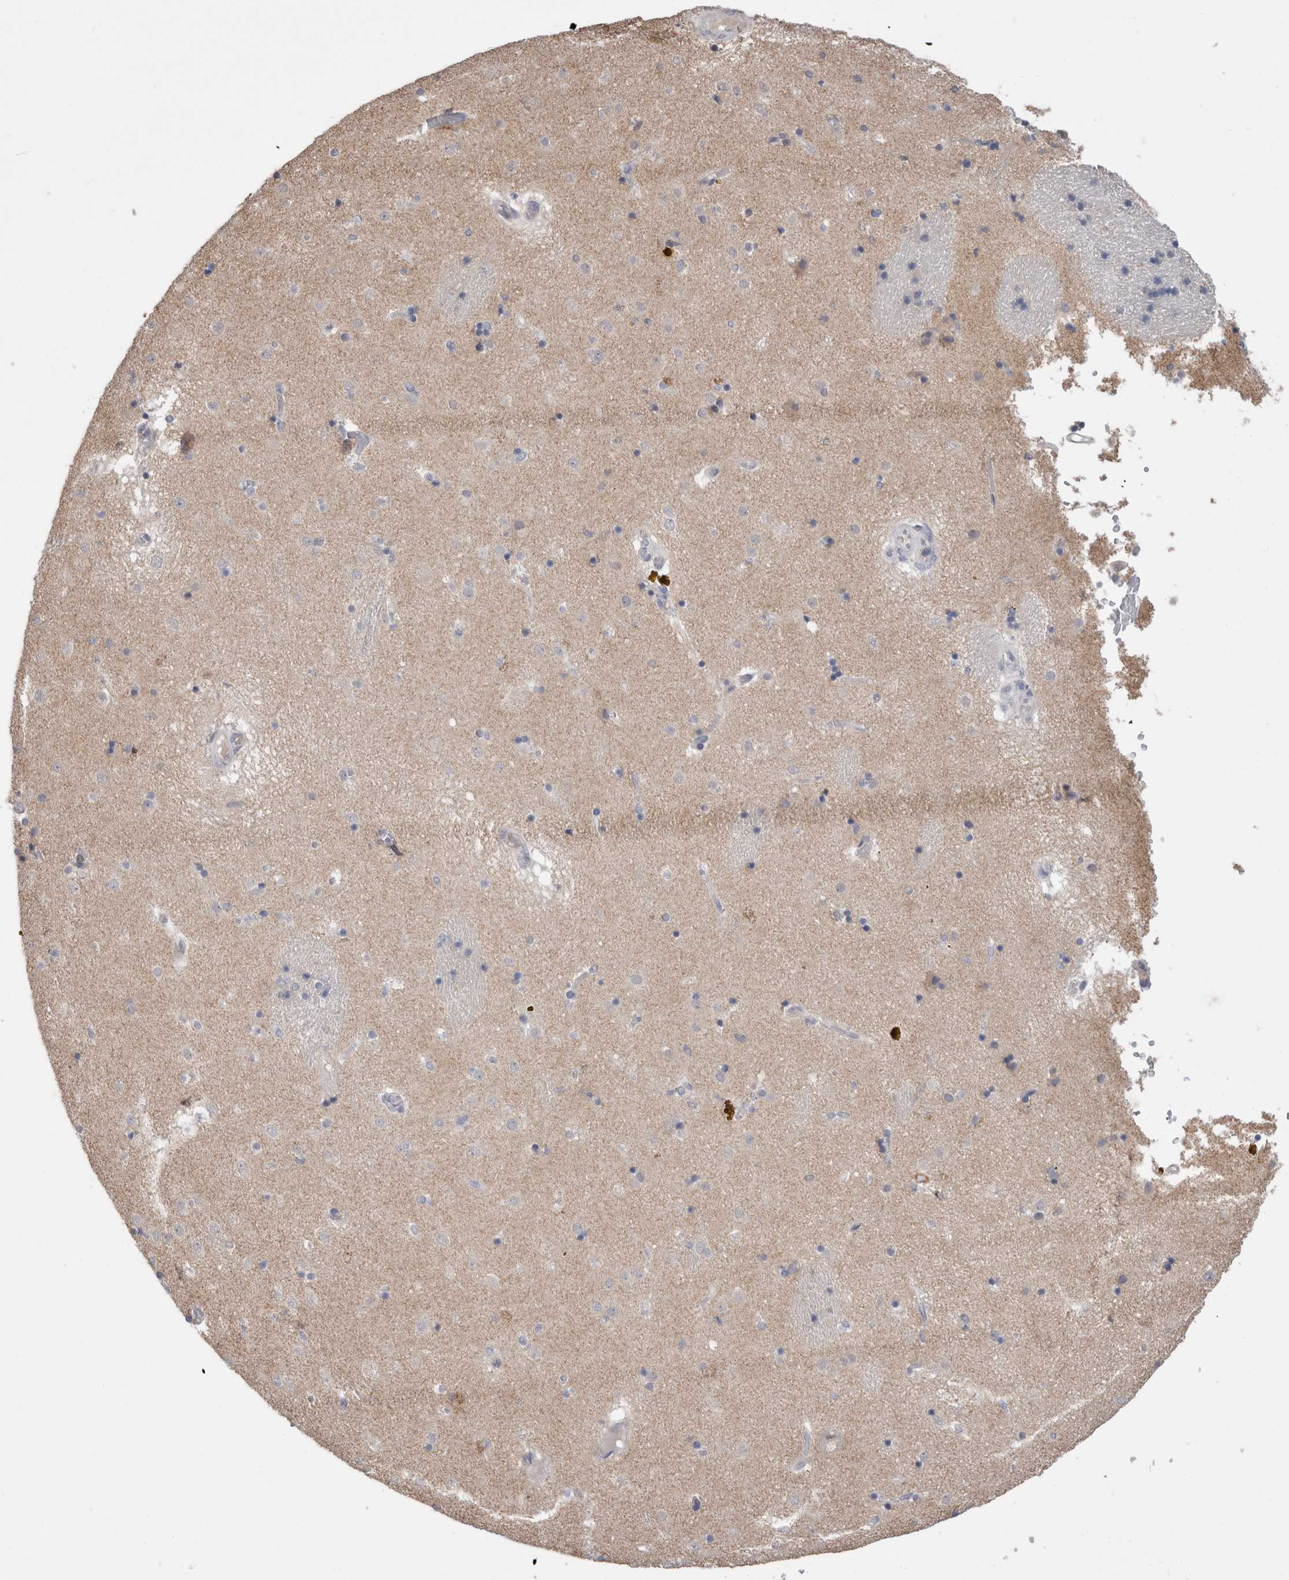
{"staining": {"intensity": "negative", "quantity": "none", "location": "none"}, "tissue": "caudate", "cell_type": "Glial cells", "image_type": "normal", "snomed": [{"axis": "morphology", "description": "Normal tissue, NOS"}, {"axis": "topography", "description": "Lateral ventricle wall"}], "caption": "High power microscopy histopathology image of an immunohistochemistry (IHC) image of benign caudate, revealing no significant expression in glial cells.", "gene": "OTOR", "patient": {"sex": "male", "age": 70}}